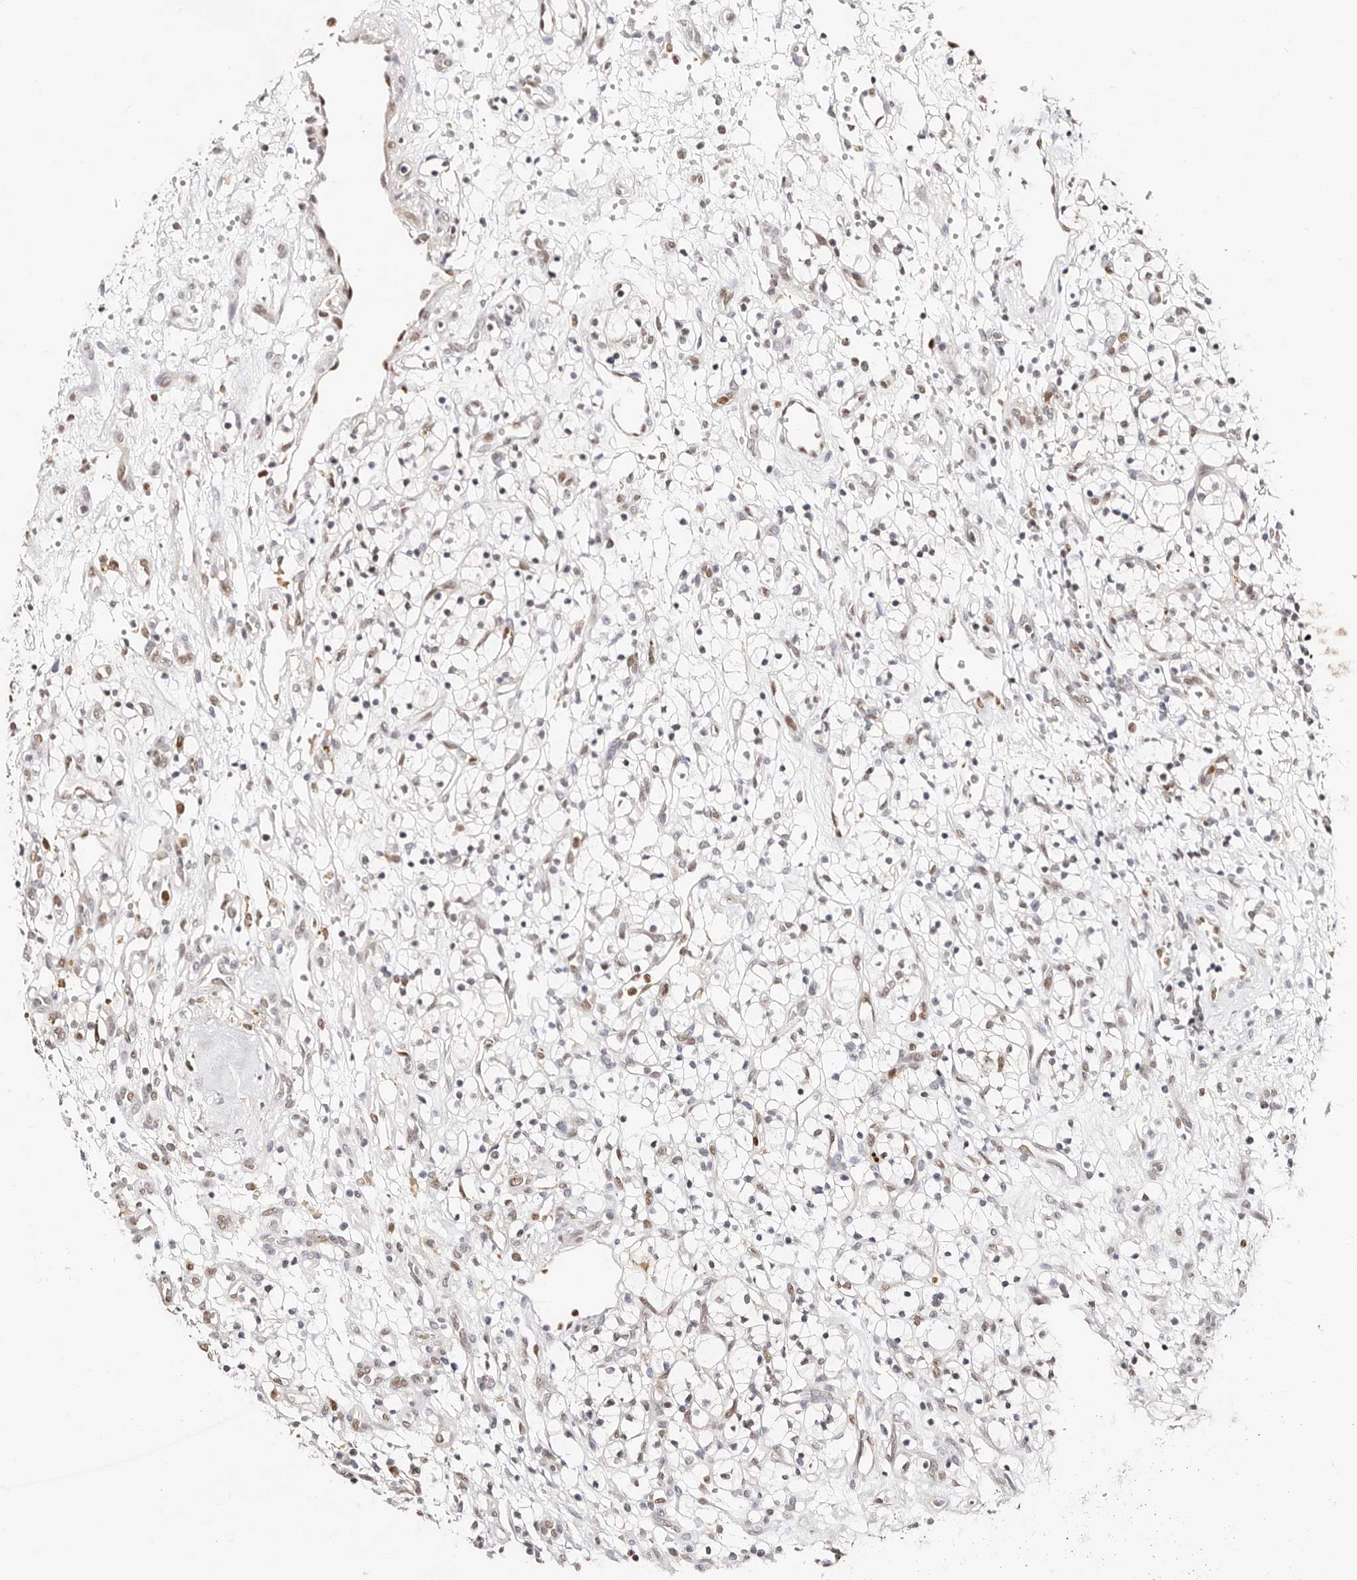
{"staining": {"intensity": "negative", "quantity": "none", "location": "none"}, "tissue": "renal cancer", "cell_type": "Tumor cells", "image_type": "cancer", "snomed": [{"axis": "morphology", "description": "Adenocarcinoma, NOS"}, {"axis": "topography", "description": "Kidney"}], "caption": "An image of renal cancer (adenocarcinoma) stained for a protein demonstrates no brown staining in tumor cells.", "gene": "TKT", "patient": {"sex": "female", "age": 57}}